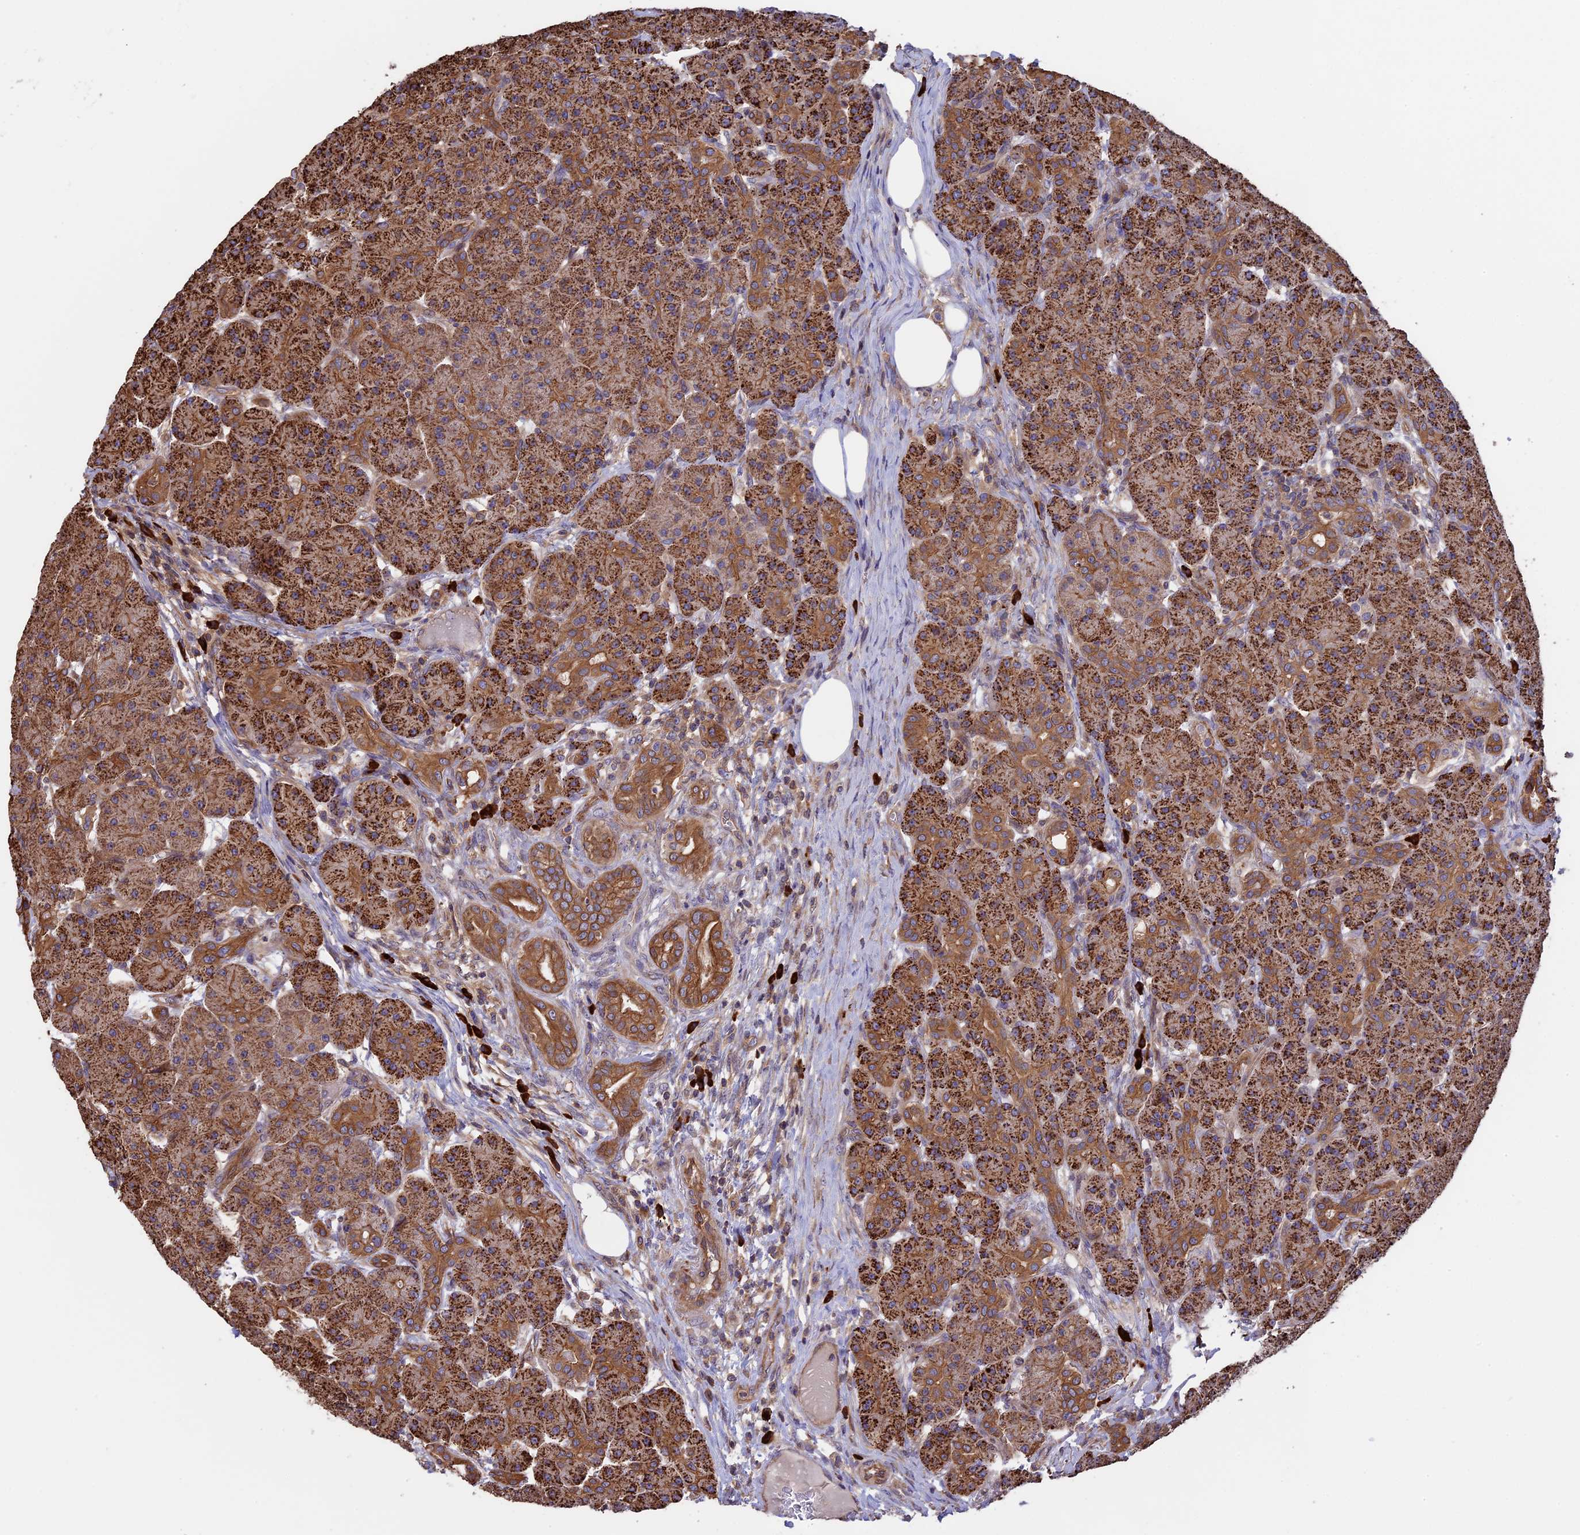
{"staining": {"intensity": "strong", "quantity": ">75%", "location": "cytoplasmic/membranous"}, "tissue": "pancreas", "cell_type": "Exocrine glandular cells", "image_type": "normal", "snomed": [{"axis": "morphology", "description": "Normal tissue, NOS"}, {"axis": "topography", "description": "Pancreas"}], "caption": "This image displays immunohistochemistry staining of unremarkable pancreas, with high strong cytoplasmic/membranous staining in about >75% of exocrine glandular cells.", "gene": "GAS8", "patient": {"sex": "male", "age": 63}}